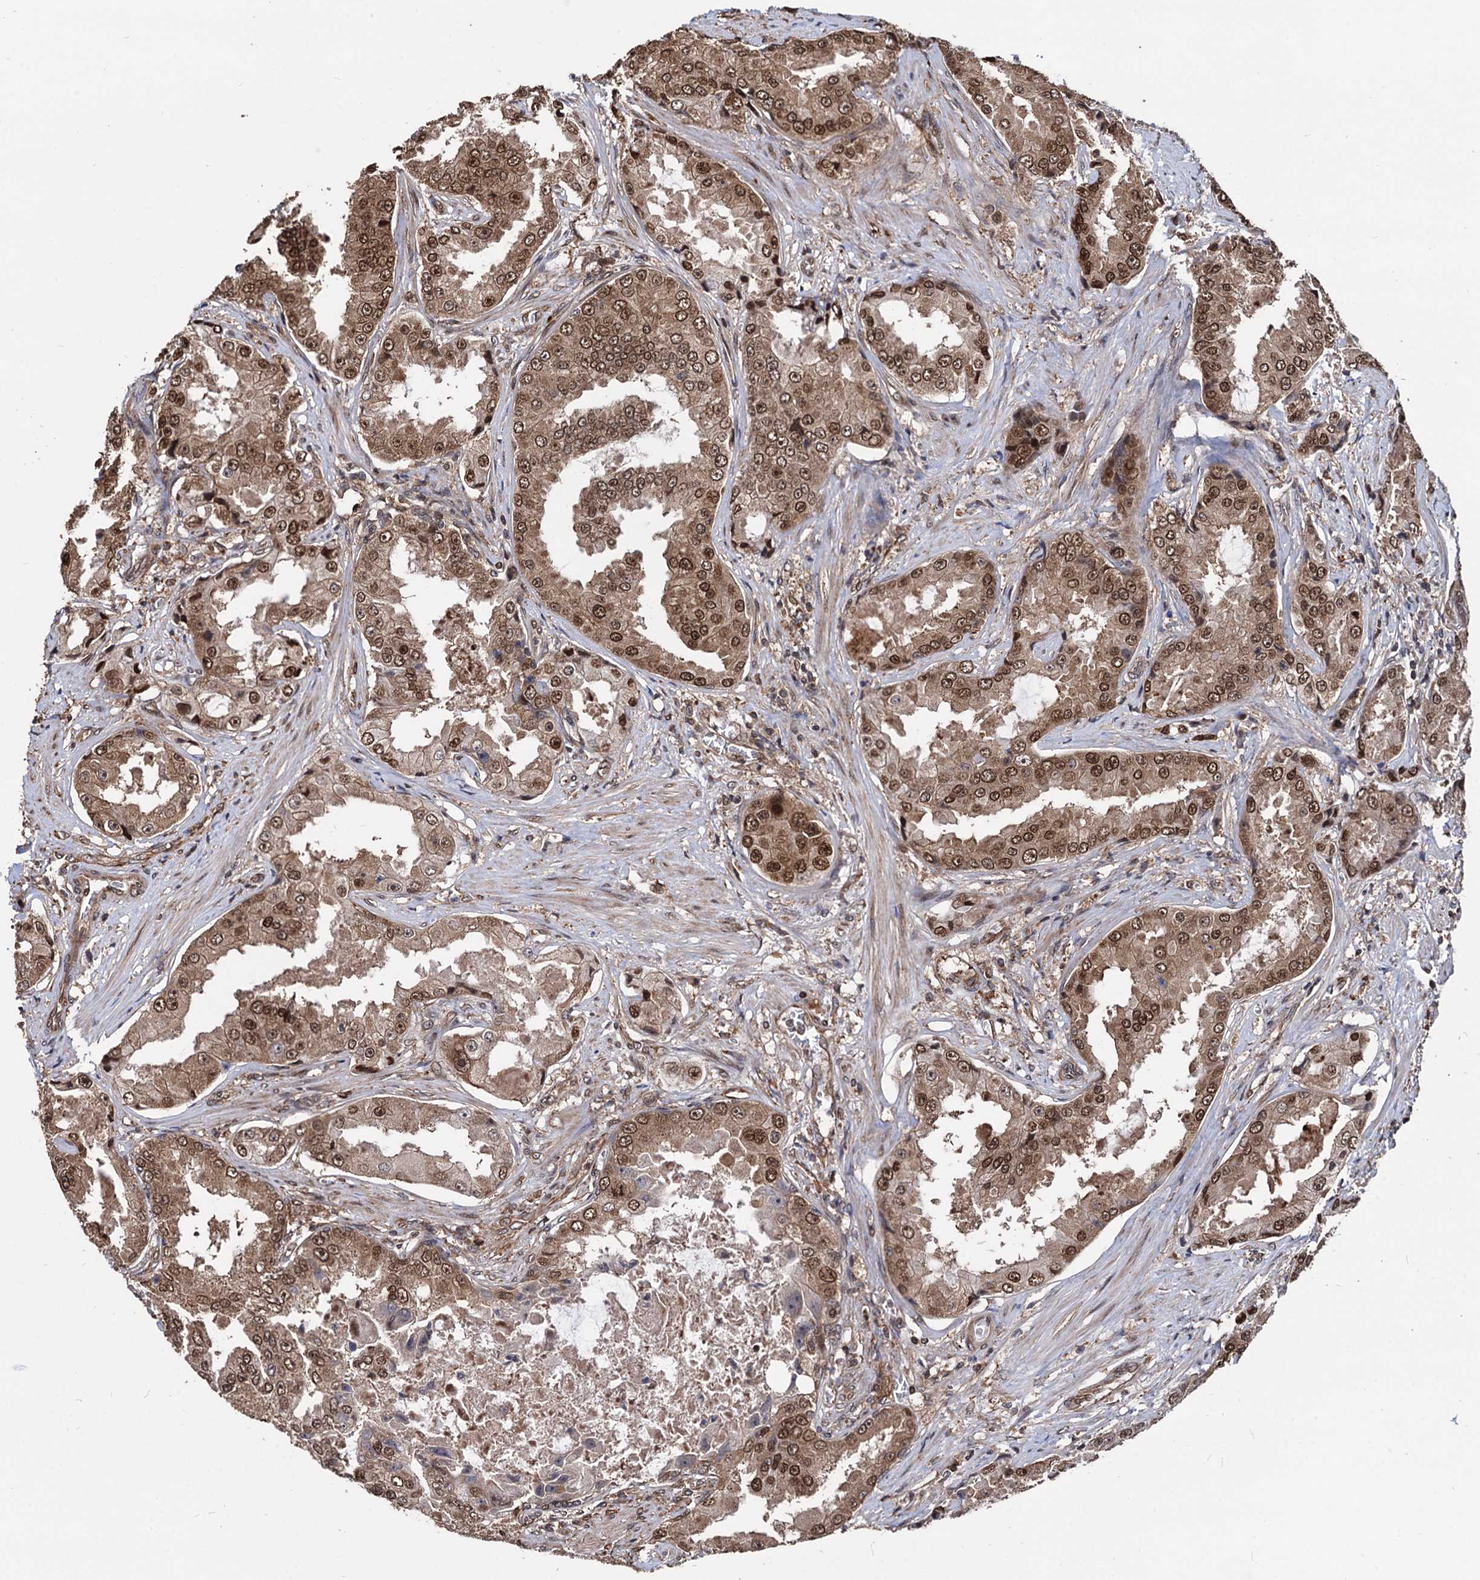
{"staining": {"intensity": "moderate", "quantity": ">75%", "location": "cytoplasmic/membranous,nuclear"}, "tissue": "prostate cancer", "cell_type": "Tumor cells", "image_type": "cancer", "snomed": [{"axis": "morphology", "description": "Adenocarcinoma, High grade"}, {"axis": "topography", "description": "Prostate"}], "caption": "An image of human high-grade adenocarcinoma (prostate) stained for a protein displays moderate cytoplasmic/membranous and nuclear brown staining in tumor cells.", "gene": "ANKRD12", "patient": {"sex": "male", "age": 73}}